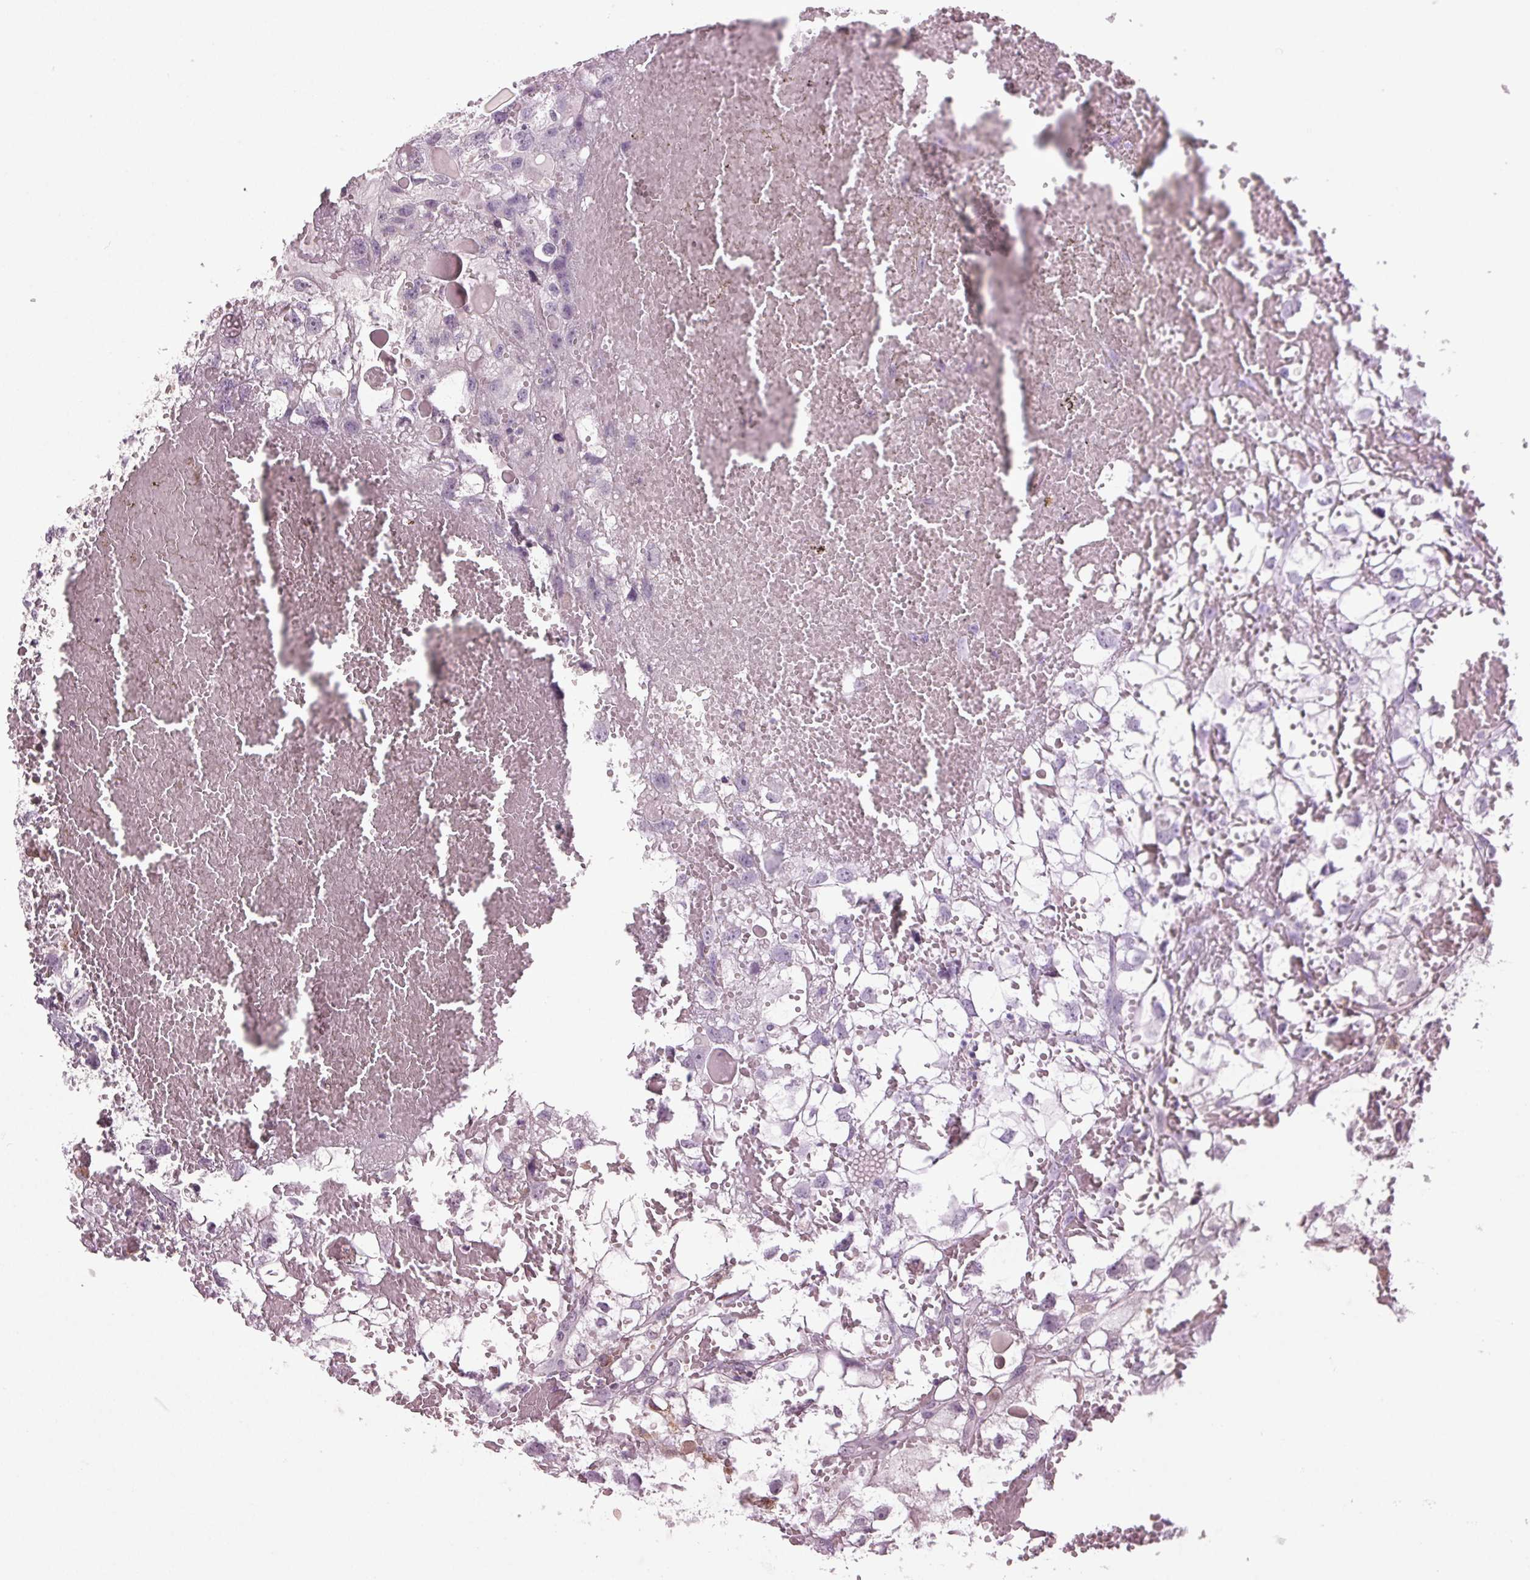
{"staining": {"intensity": "negative", "quantity": "none", "location": "none"}, "tissue": "renal cancer", "cell_type": "Tumor cells", "image_type": "cancer", "snomed": [{"axis": "morphology", "description": "Adenocarcinoma, NOS"}, {"axis": "topography", "description": "Kidney"}], "caption": "The photomicrograph demonstrates no staining of tumor cells in adenocarcinoma (renal).", "gene": "DNAH12", "patient": {"sex": "male", "age": 56}}